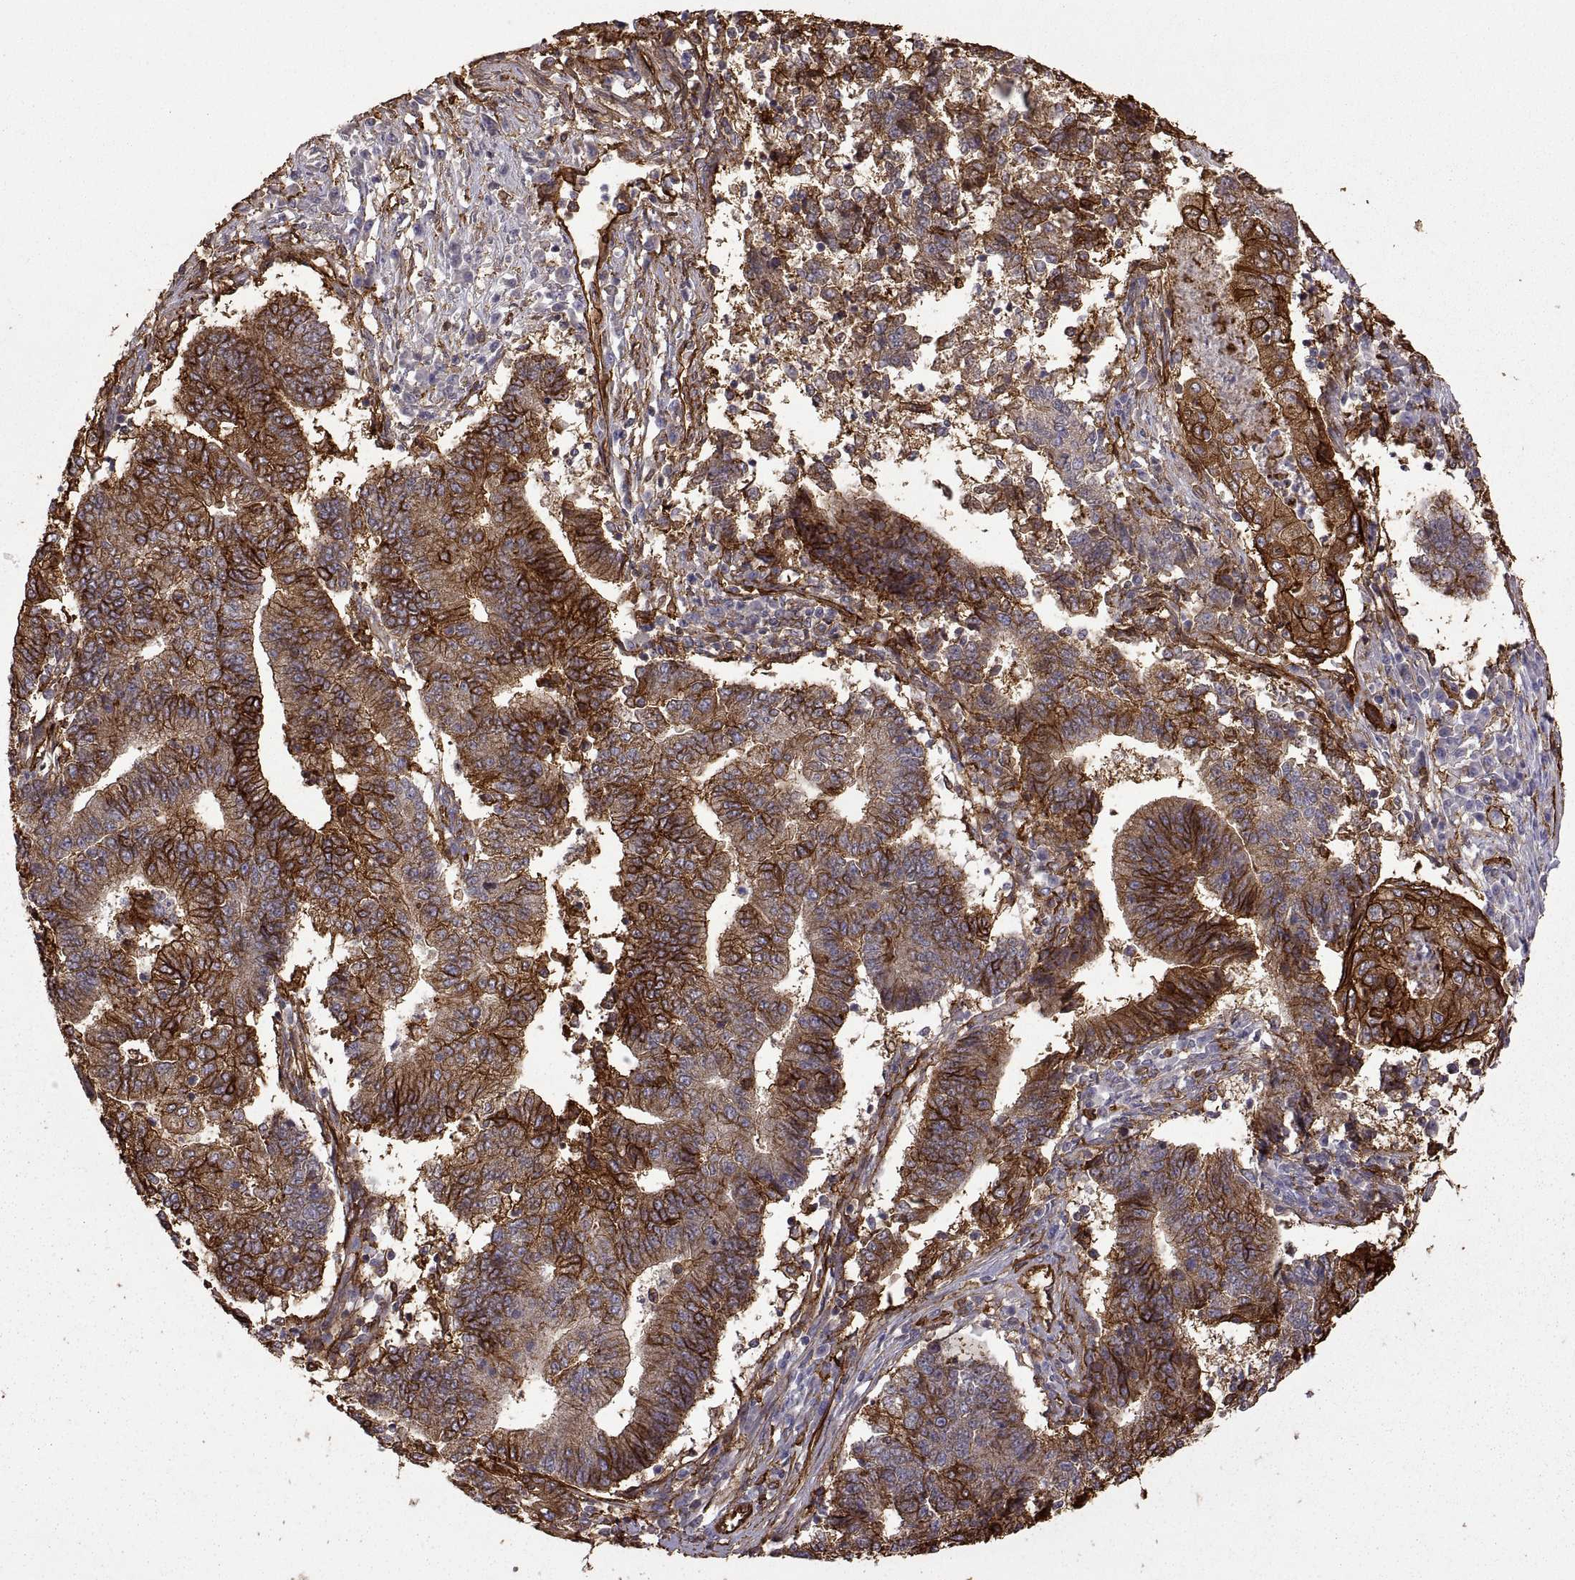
{"staining": {"intensity": "strong", "quantity": "25%-75%", "location": "cytoplasmic/membranous"}, "tissue": "endometrial cancer", "cell_type": "Tumor cells", "image_type": "cancer", "snomed": [{"axis": "morphology", "description": "Adenocarcinoma, NOS"}, {"axis": "topography", "description": "Uterus"}, {"axis": "topography", "description": "Endometrium"}], "caption": "Immunohistochemistry of human adenocarcinoma (endometrial) displays high levels of strong cytoplasmic/membranous staining in approximately 25%-75% of tumor cells. (DAB (3,3'-diaminobenzidine) = brown stain, brightfield microscopy at high magnification).", "gene": "S100A10", "patient": {"sex": "female", "age": 54}}